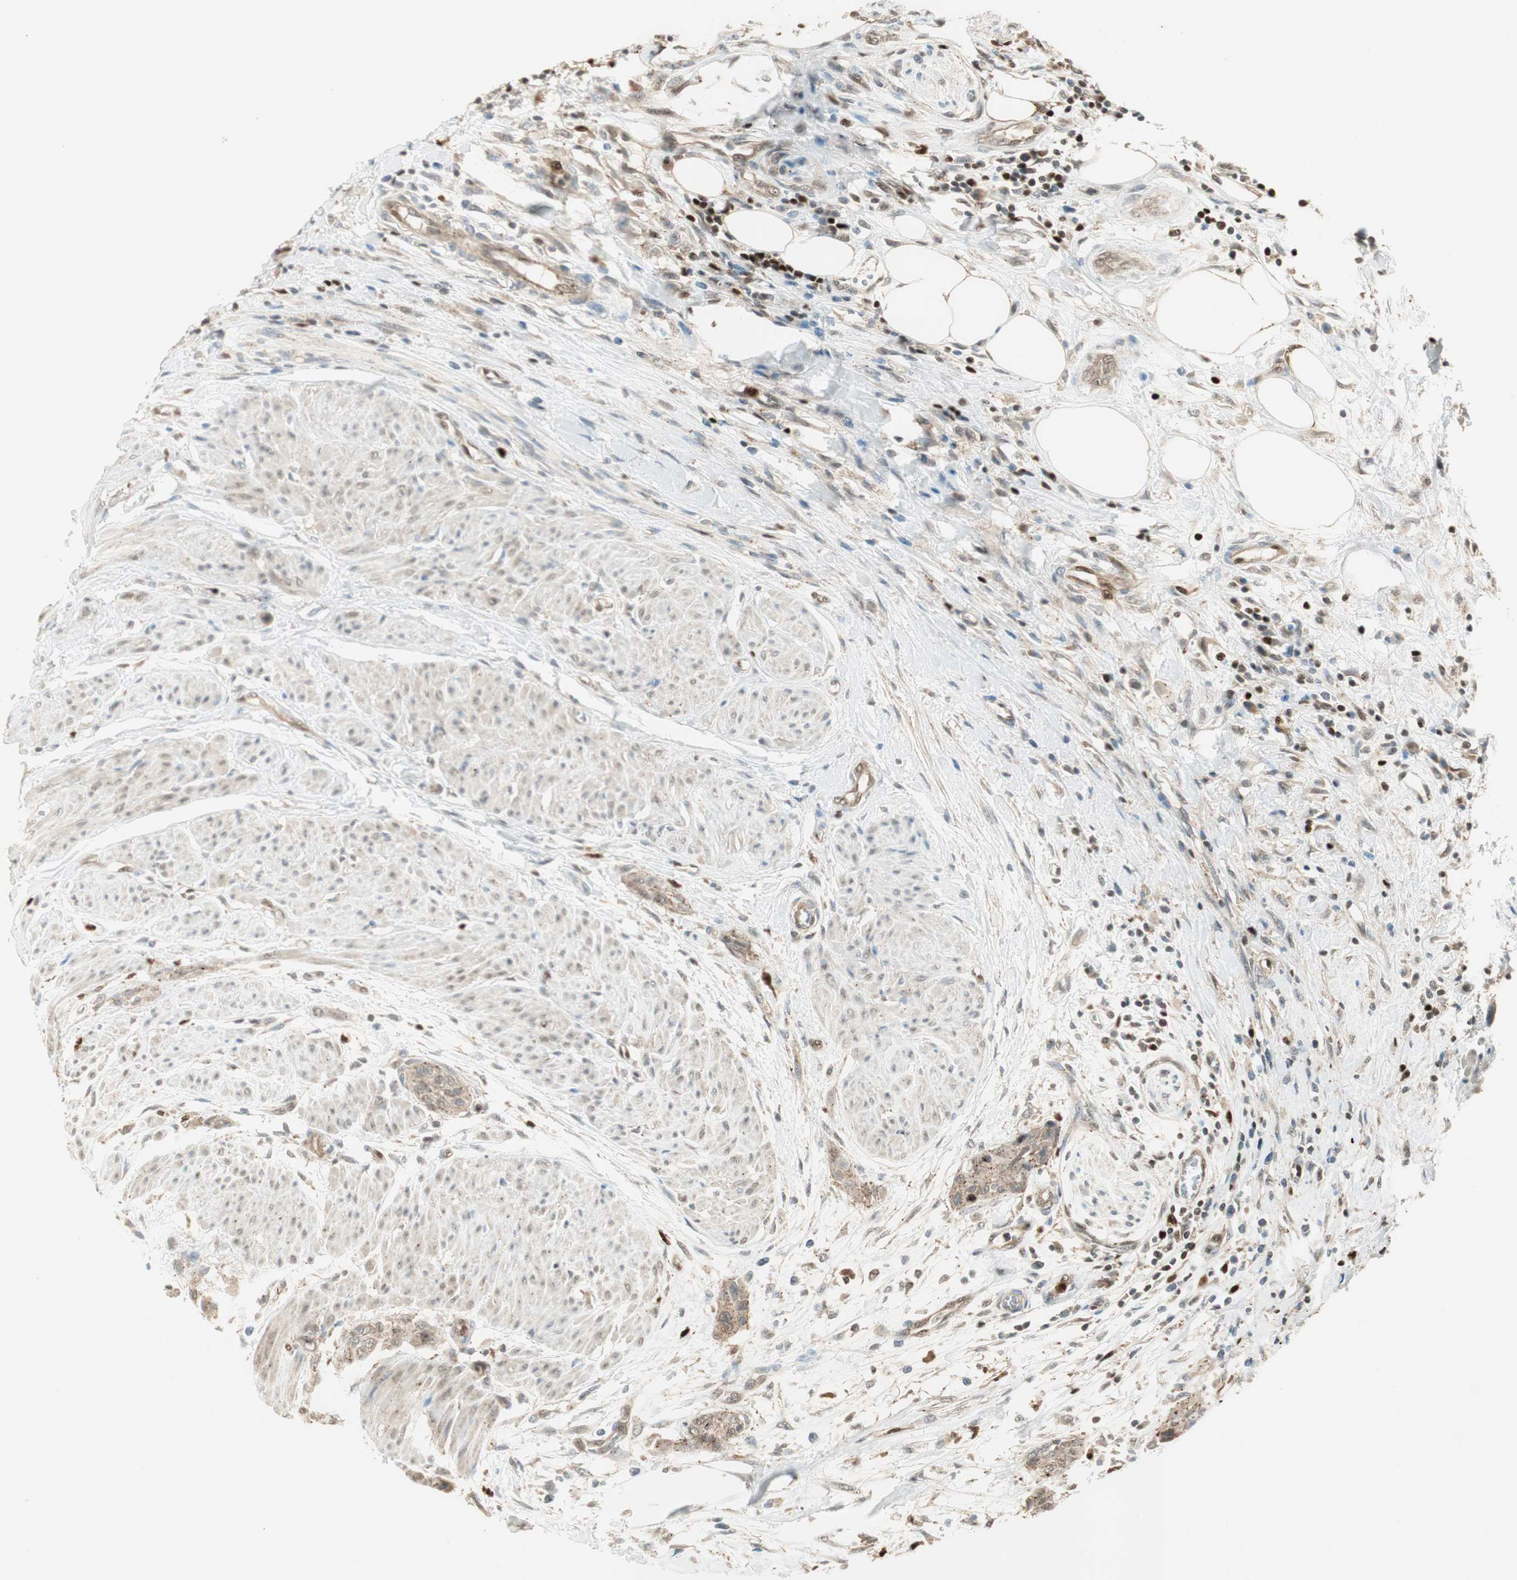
{"staining": {"intensity": "moderate", "quantity": "25%-75%", "location": "cytoplasmic/membranous"}, "tissue": "urothelial cancer", "cell_type": "Tumor cells", "image_type": "cancer", "snomed": [{"axis": "morphology", "description": "Urothelial carcinoma, High grade"}, {"axis": "topography", "description": "Urinary bladder"}], "caption": "The micrograph demonstrates immunohistochemical staining of urothelial cancer. There is moderate cytoplasmic/membranous staining is seen in about 25%-75% of tumor cells.", "gene": "LTA4H", "patient": {"sex": "male", "age": 35}}